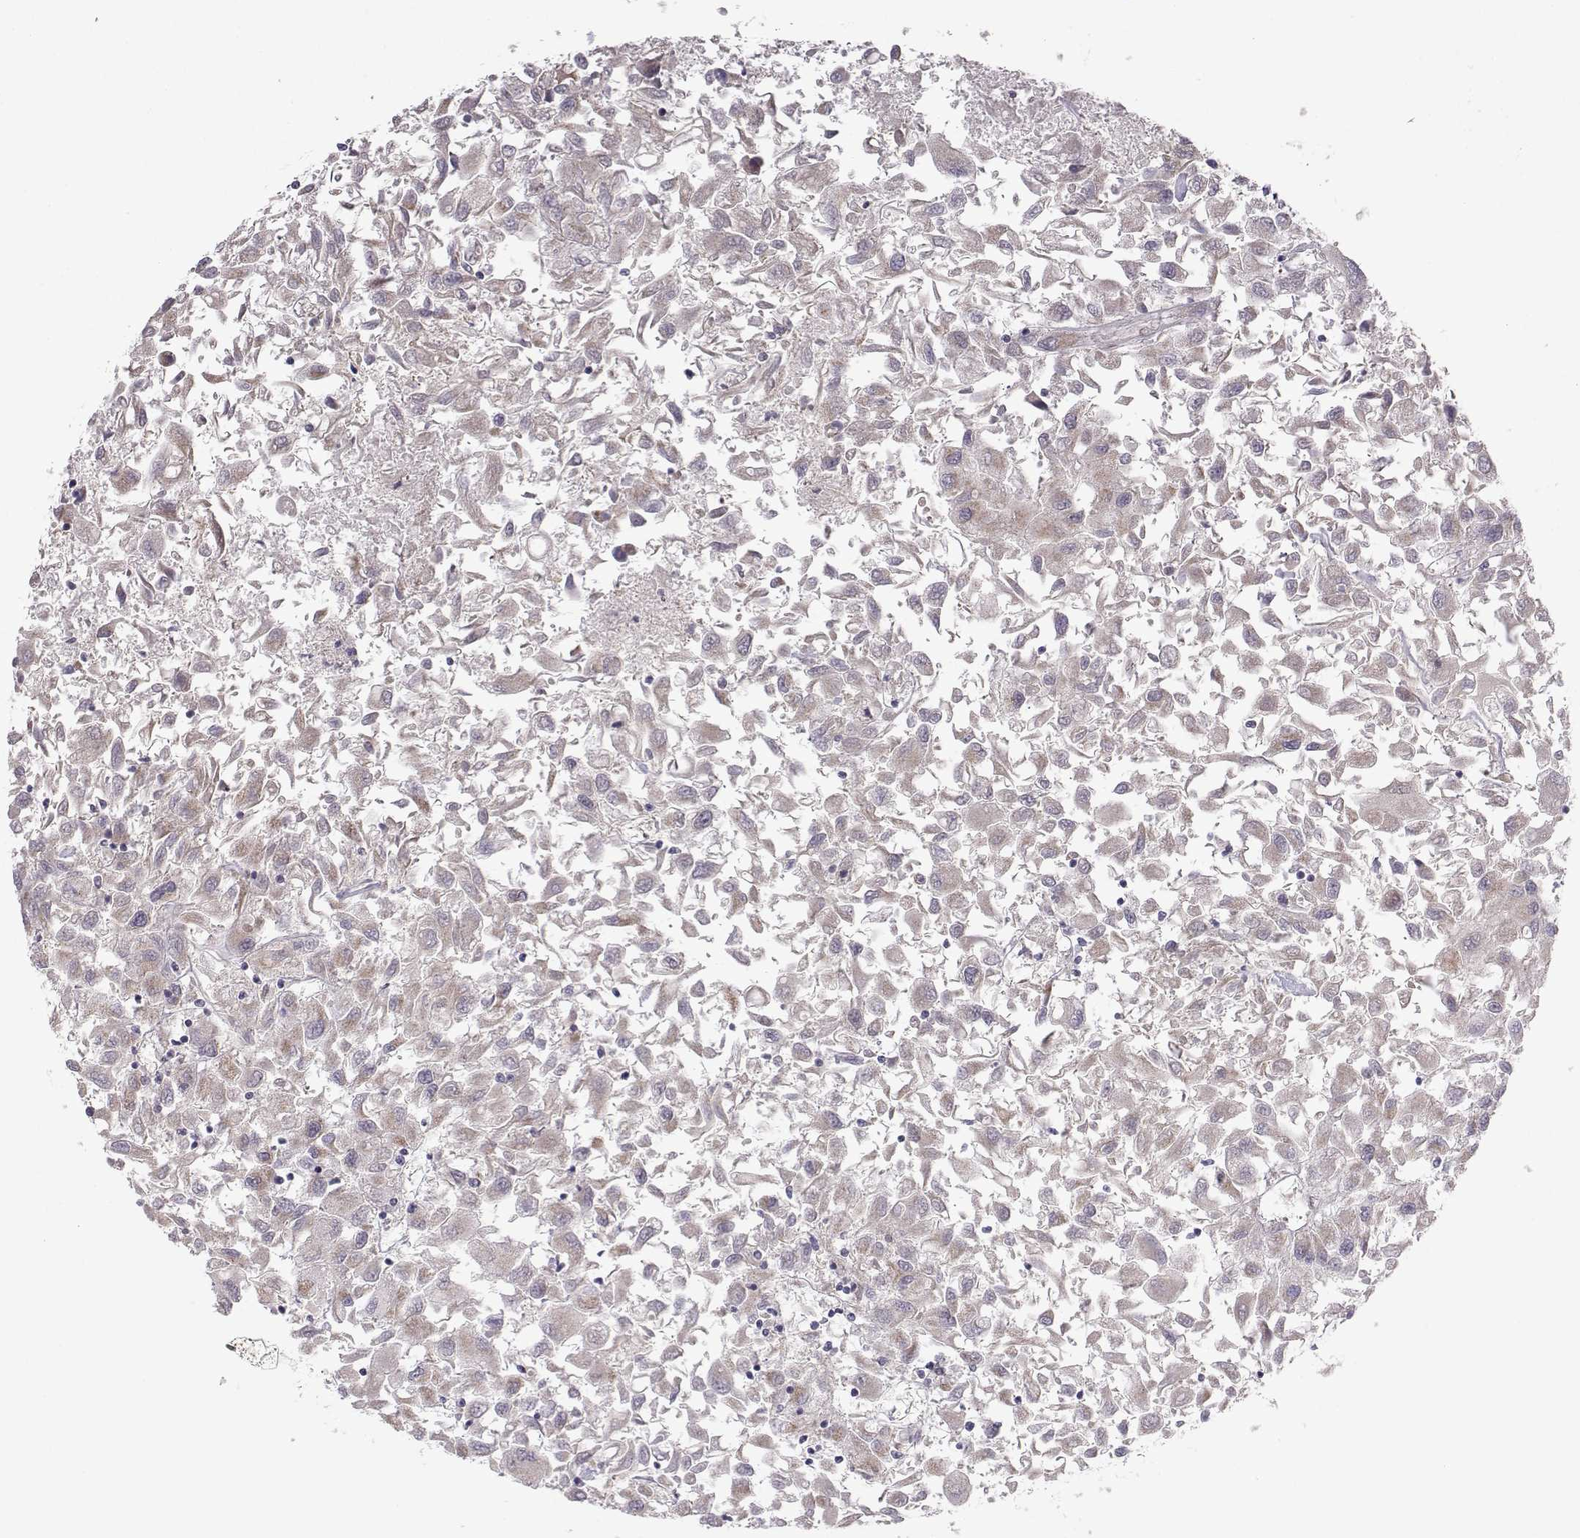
{"staining": {"intensity": "negative", "quantity": "none", "location": "none"}, "tissue": "renal cancer", "cell_type": "Tumor cells", "image_type": "cancer", "snomed": [{"axis": "morphology", "description": "Adenocarcinoma, NOS"}, {"axis": "topography", "description": "Kidney"}], "caption": "The photomicrograph displays no staining of tumor cells in renal cancer.", "gene": "NECAB3", "patient": {"sex": "female", "age": 76}}